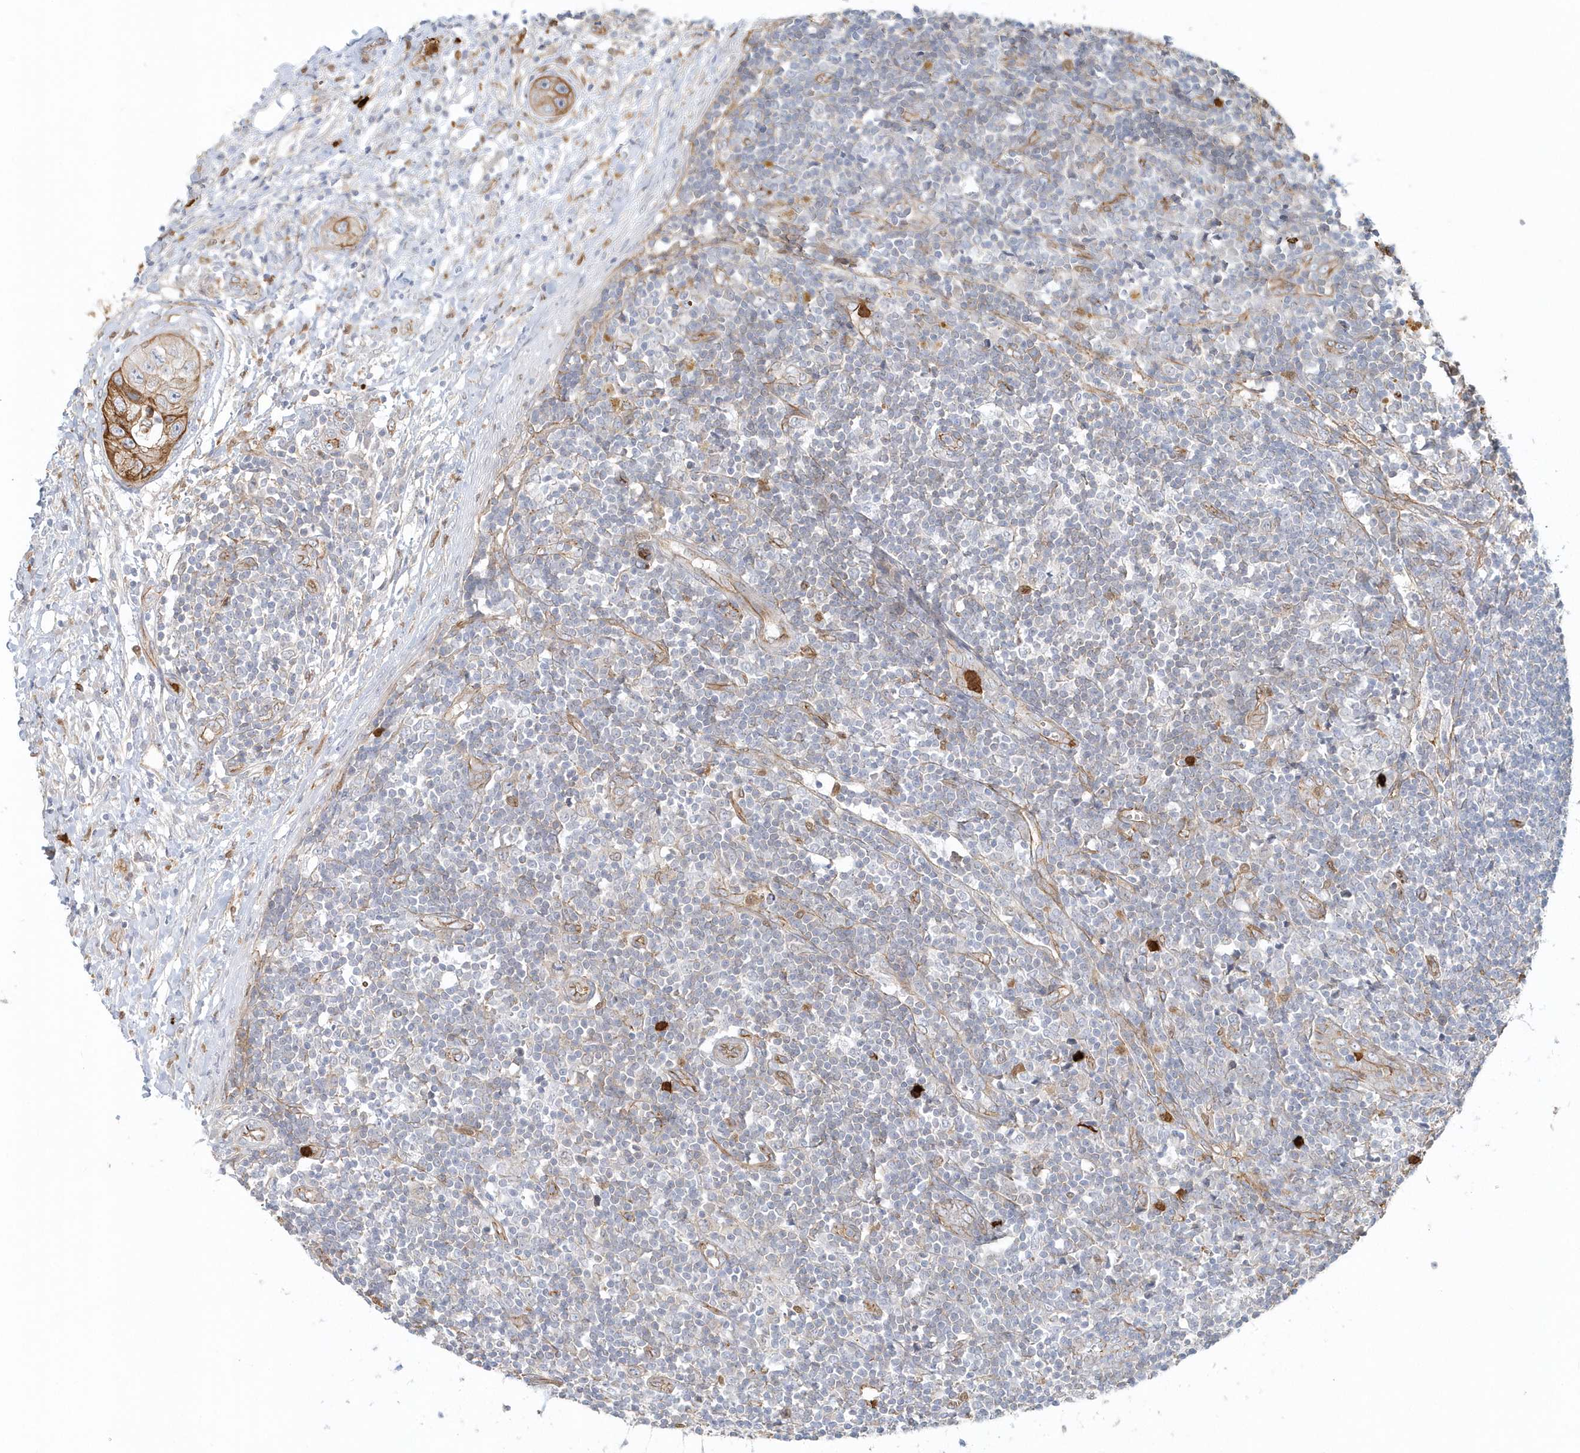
{"staining": {"intensity": "weak", "quantity": "25%-75%", "location": "cytoplasmic/membranous"}, "tissue": "lymph node", "cell_type": "Germinal center cells", "image_type": "normal", "snomed": [{"axis": "morphology", "description": "Normal tissue, NOS"}, {"axis": "morphology", "description": "Squamous cell carcinoma, metastatic, NOS"}, {"axis": "topography", "description": "Lymph node"}], "caption": "This image exhibits benign lymph node stained with IHC to label a protein in brown. The cytoplasmic/membranous of germinal center cells show weak positivity for the protein. Nuclei are counter-stained blue.", "gene": "DNAH1", "patient": {"sex": "male", "age": 73}}